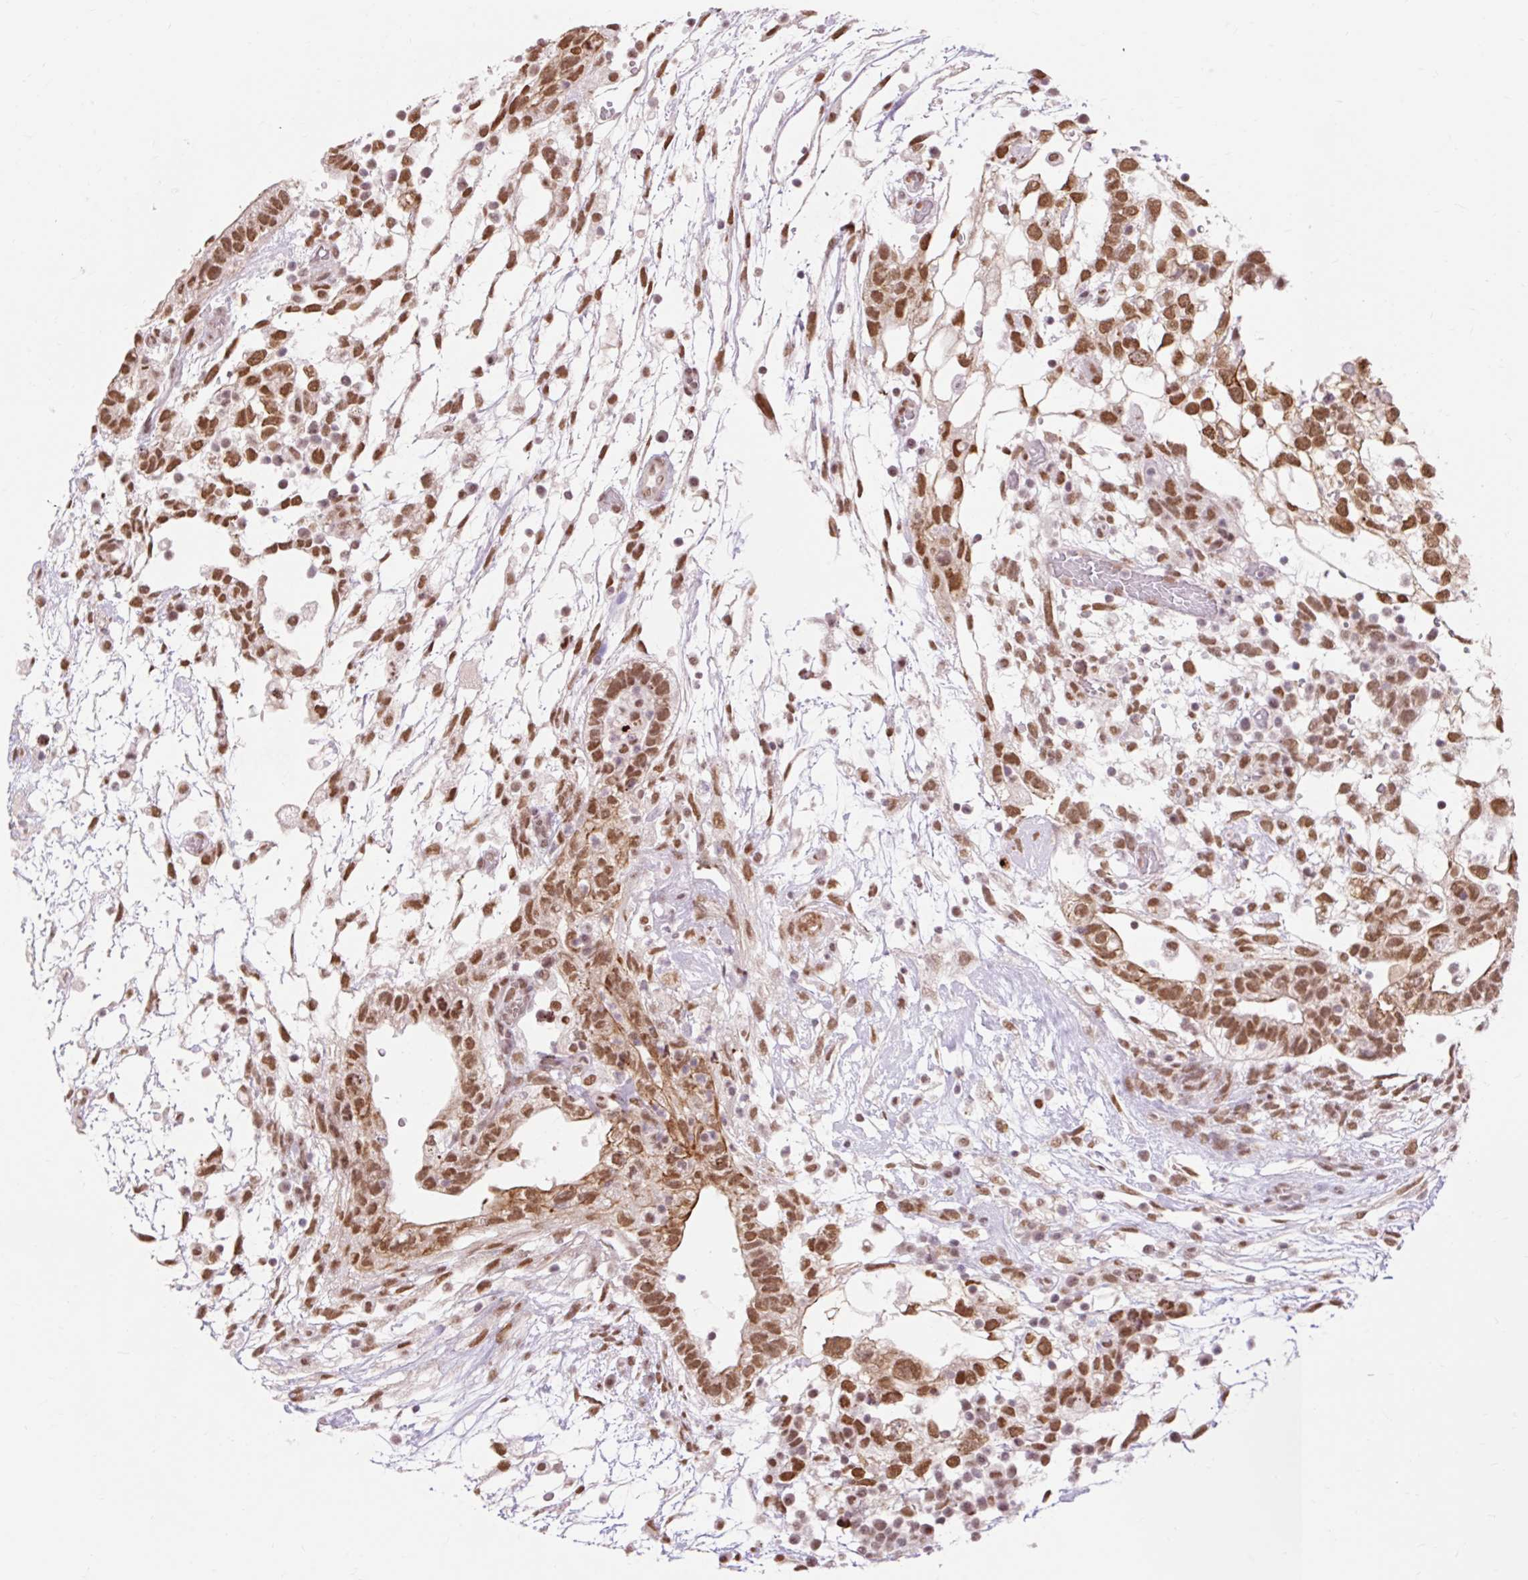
{"staining": {"intensity": "moderate", "quantity": ">75%", "location": "cytoplasmic/membranous,nuclear"}, "tissue": "testis cancer", "cell_type": "Tumor cells", "image_type": "cancer", "snomed": [{"axis": "morphology", "description": "Carcinoma, Embryonal, NOS"}, {"axis": "topography", "description": "Testis"}], "caption": "Immunohistochemistry (DAB) staining of testis embryonal carcinoma displays moderate cytoplasmic/membranous and nuclear protein staining in approximately >75% of tumor cells.", "gene": "NPIPB12", "patient": {"sex": "male", "age": 32}}